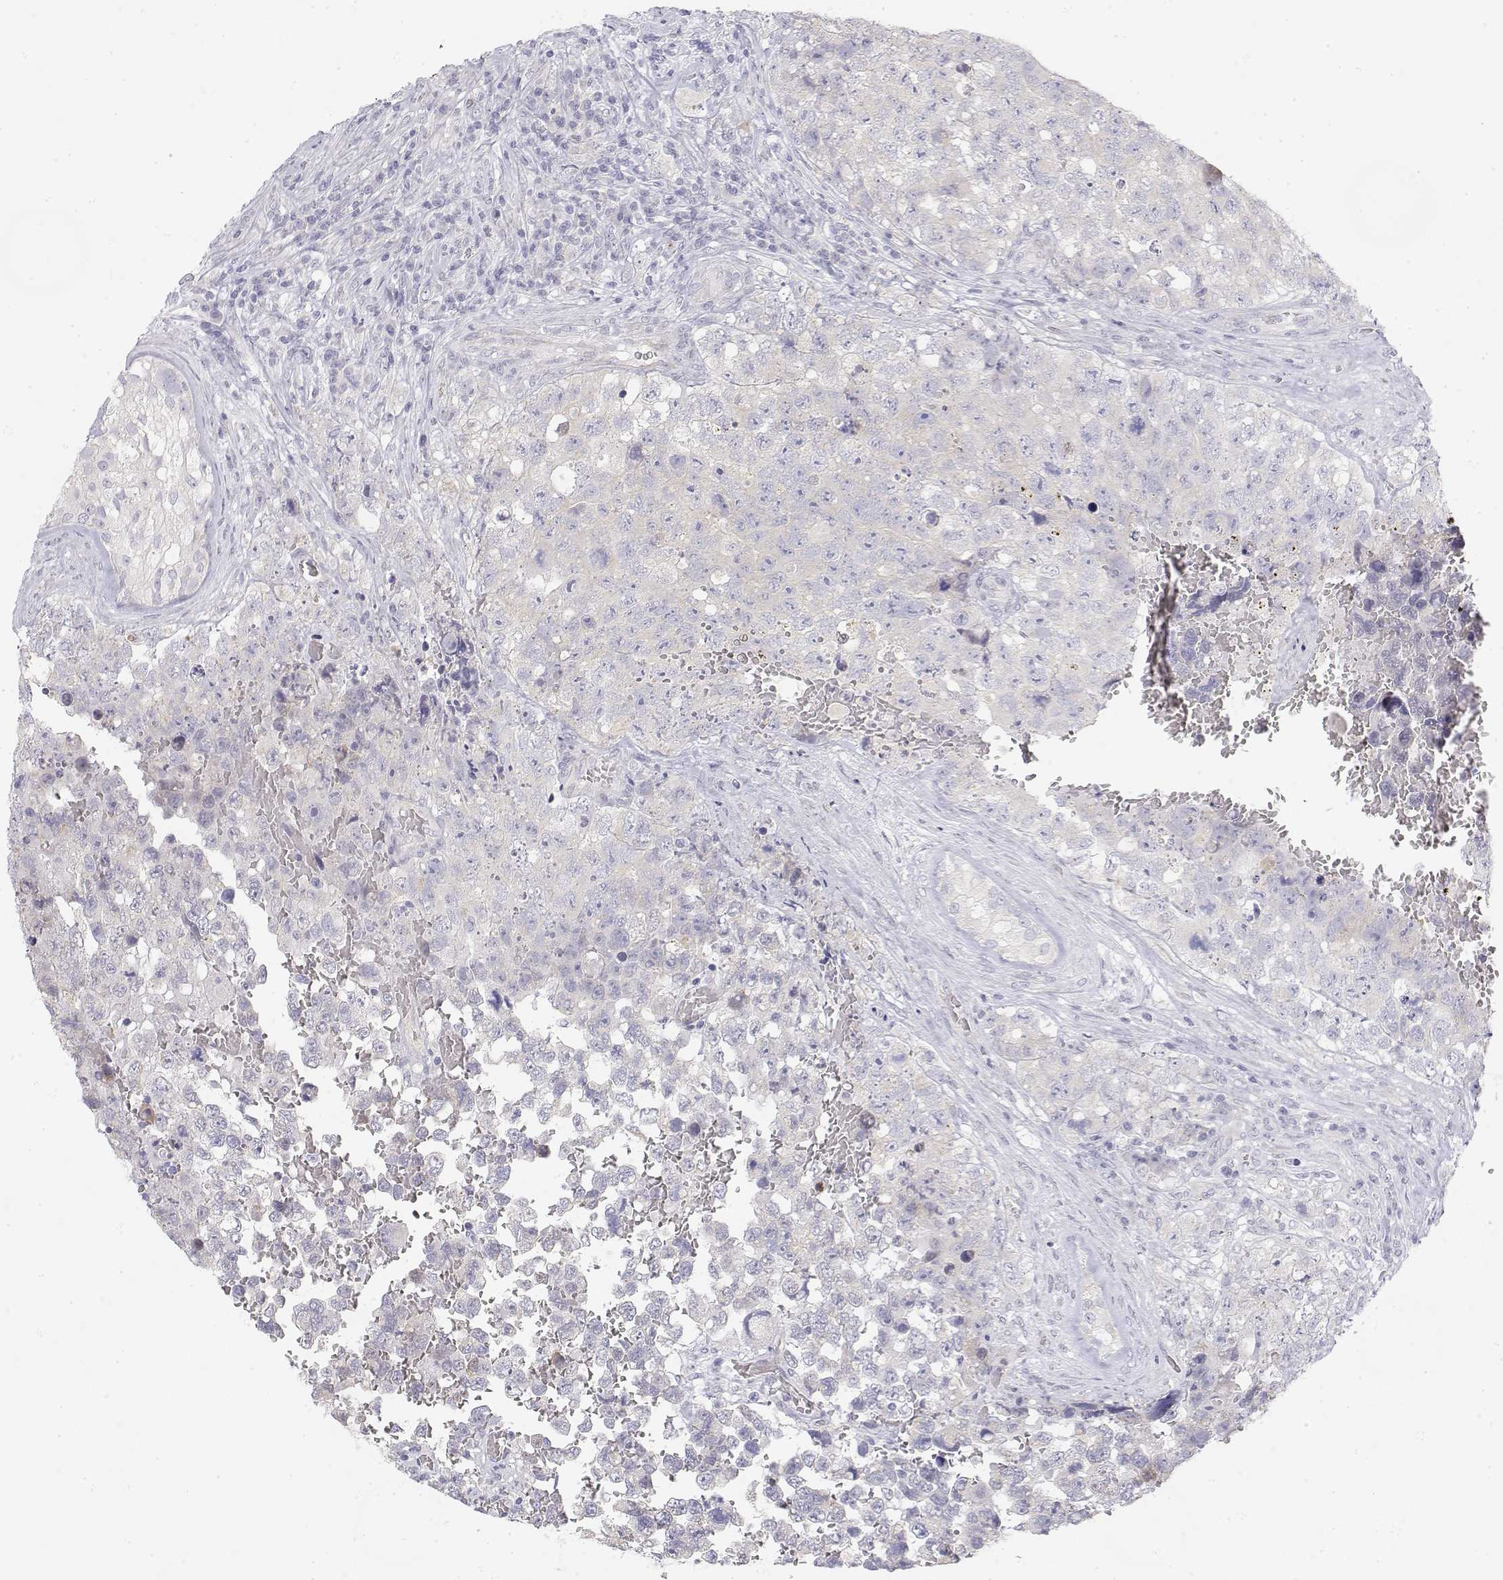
{"staining": {"intensity": "negative", "quantity": "none", "location": "none"}, "tissue": "testis cancer", "cell_type": "Tumor cells", "image_type": "cancer", "snomed": [{"axis": "morphology", "description": "Carcinoma, Embryonal, NOS"}, {"axis": "topography", "description": "Testis"}], "caption": "Immunohistochemistry (IHC) of embryonal carcinoma (testis) demonstrates no staining in tumor cells.", "gene": "MISP", "patient": {"sex": "male", "age": 18}}